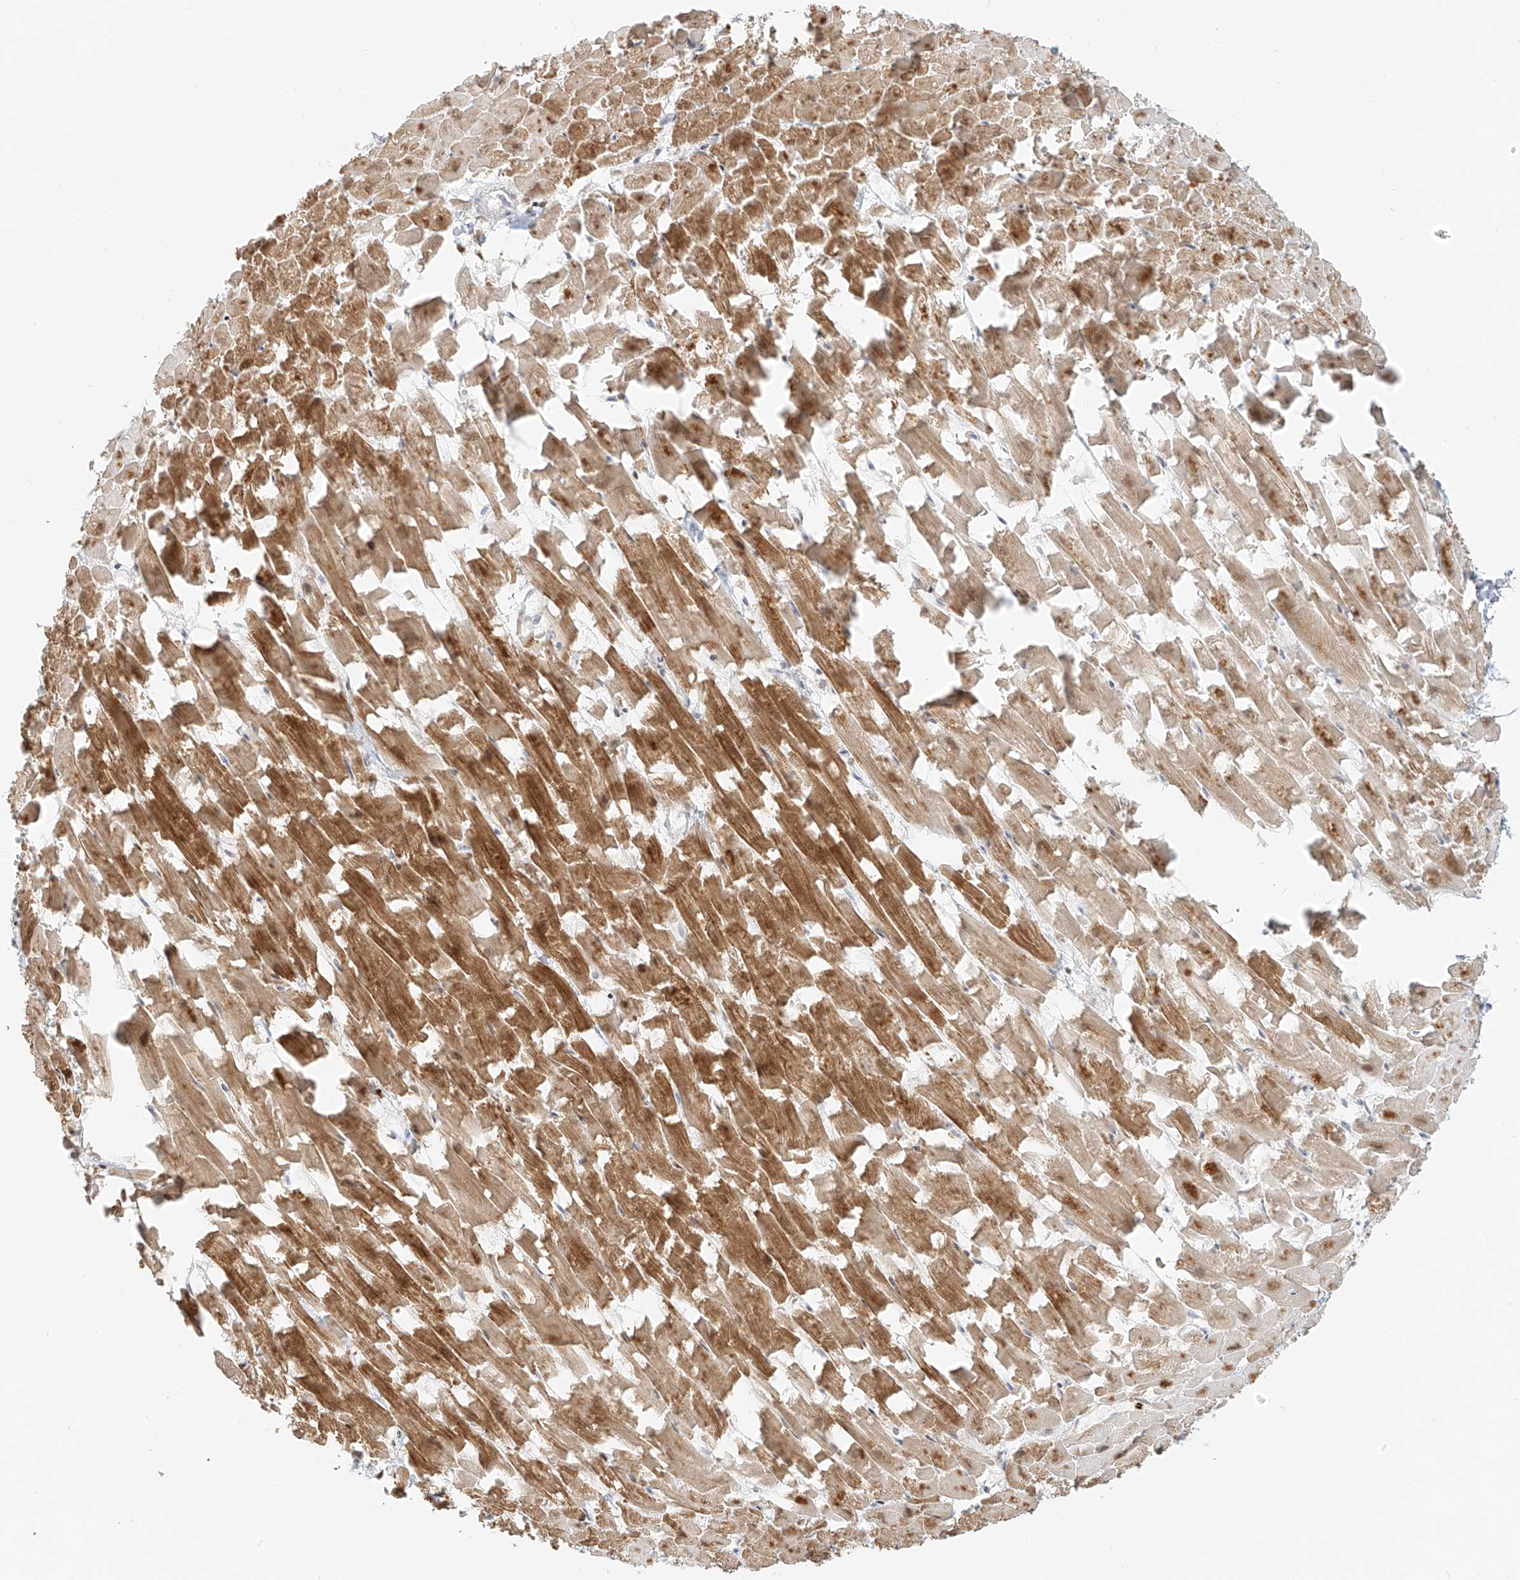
{"staining": {"intensity": "moderate", "quantity": ">75%", "location": "cytoplasmic/membranous"}, "tissue": "heart muscle", "cell_type": "Cardiomyocytes", "image_type": "normal", "snomed": [{"axis": "morphology", "description": "Normal tissue, NOS"}, {"axis": "topography", "description": "Heart"}], "caption": "This is an image of immunohistochemistry (IHC) staining of benign heart muscle, which shows moderate staining in the cytoplasmic/membranous of cardiomyocytes.", "gene": "ZNF774", "patient": {"sex": "female", "age": 64}}